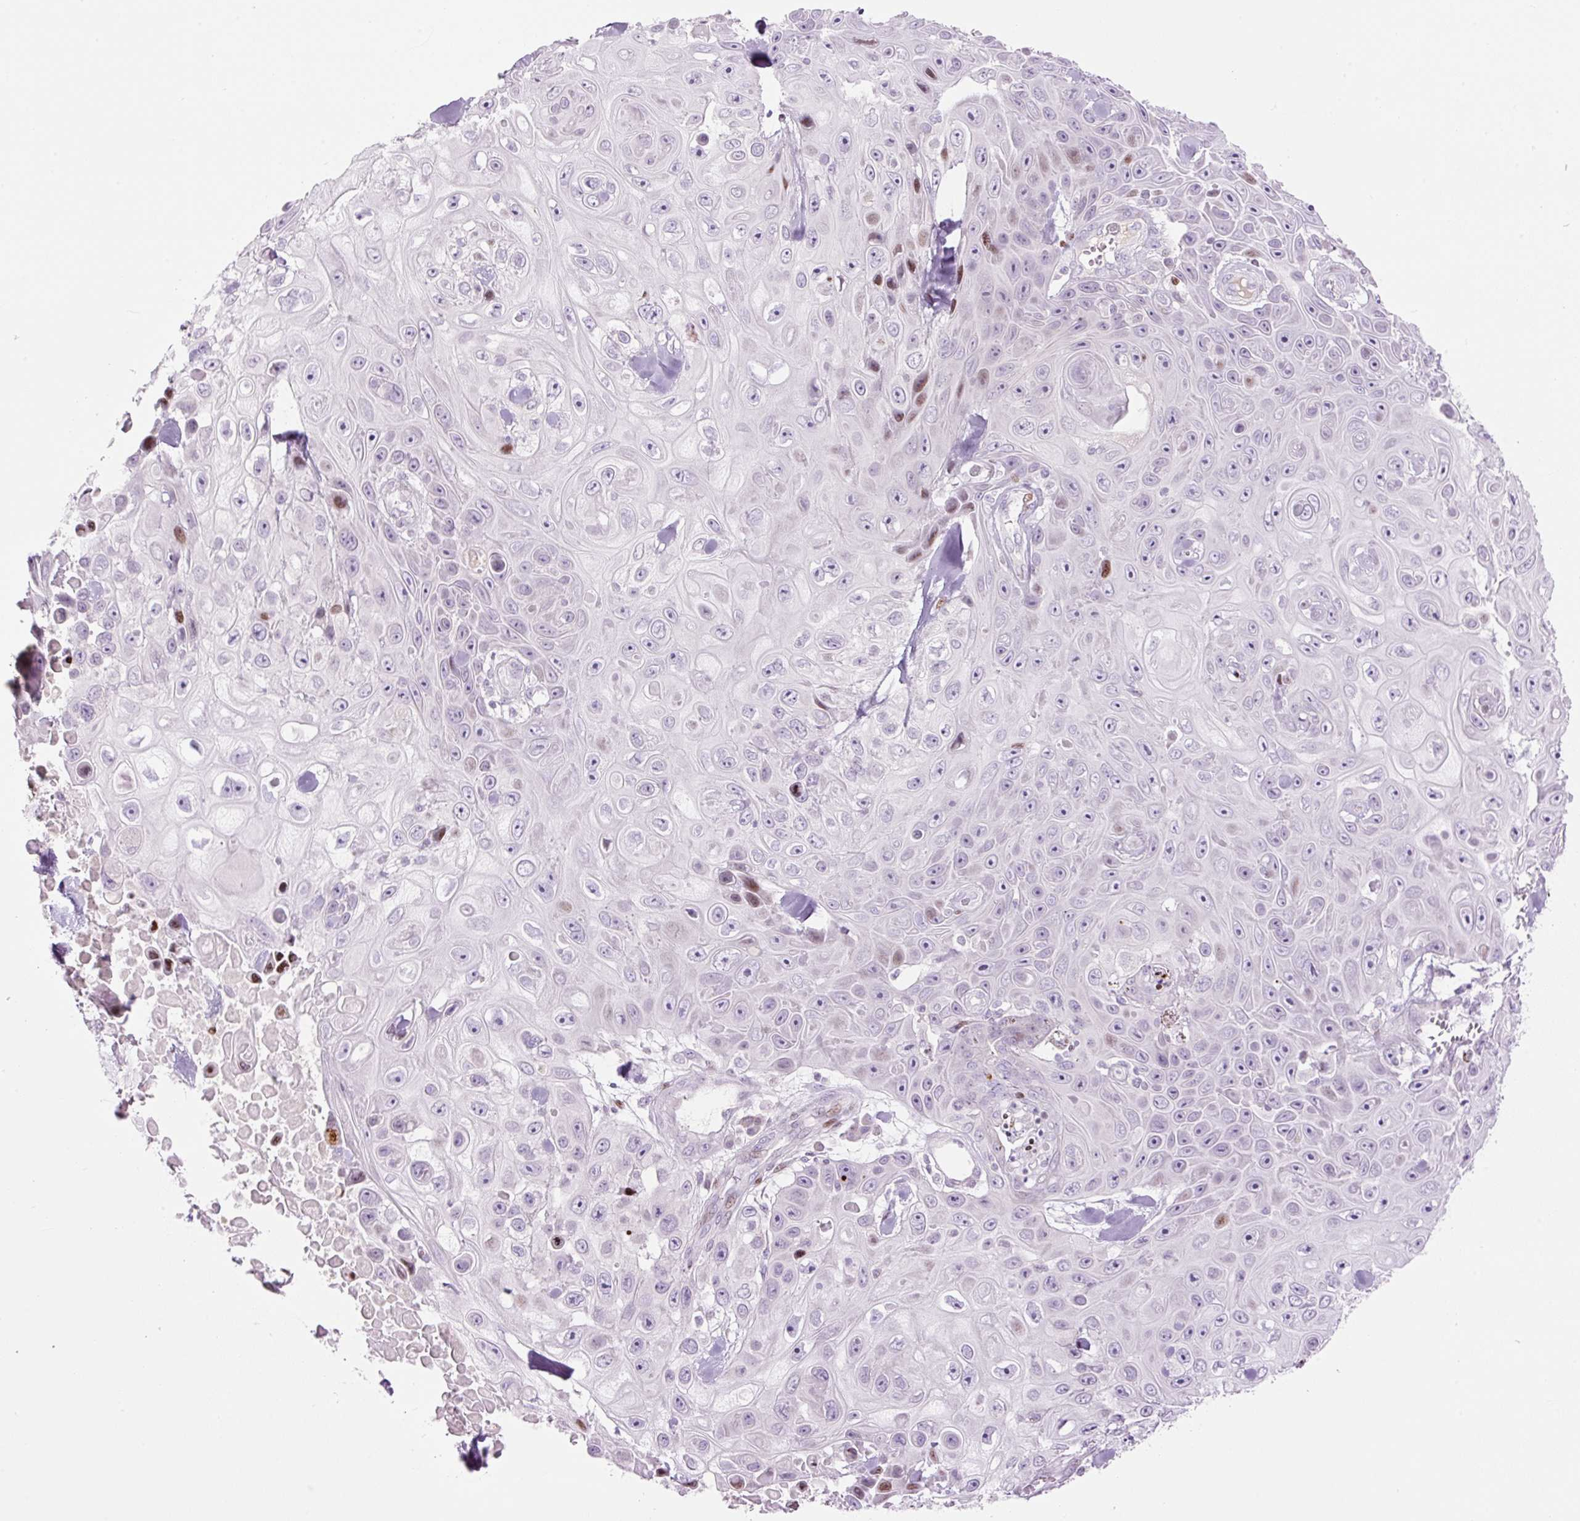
{"staining": {"intensity": "moderate", "quantity": "<25%", "location": "nuclear"}, "tissue": "skin cancer", "cell_type": "Tumor cells", "image_type": "cancer", "snomed": [{"axis": "morphology", "description": "Squamous cell carcinoma, NOS"}, {"axis": "topography", "description": "Skin"}], "caption": "Tumor cells exhibit moderate nuclear expression in approximately <25% of cells in skin cancer (squamous cell carcinoma).", "gene": "TMEM177", "patient": {"sex": "male", "age": 82}}